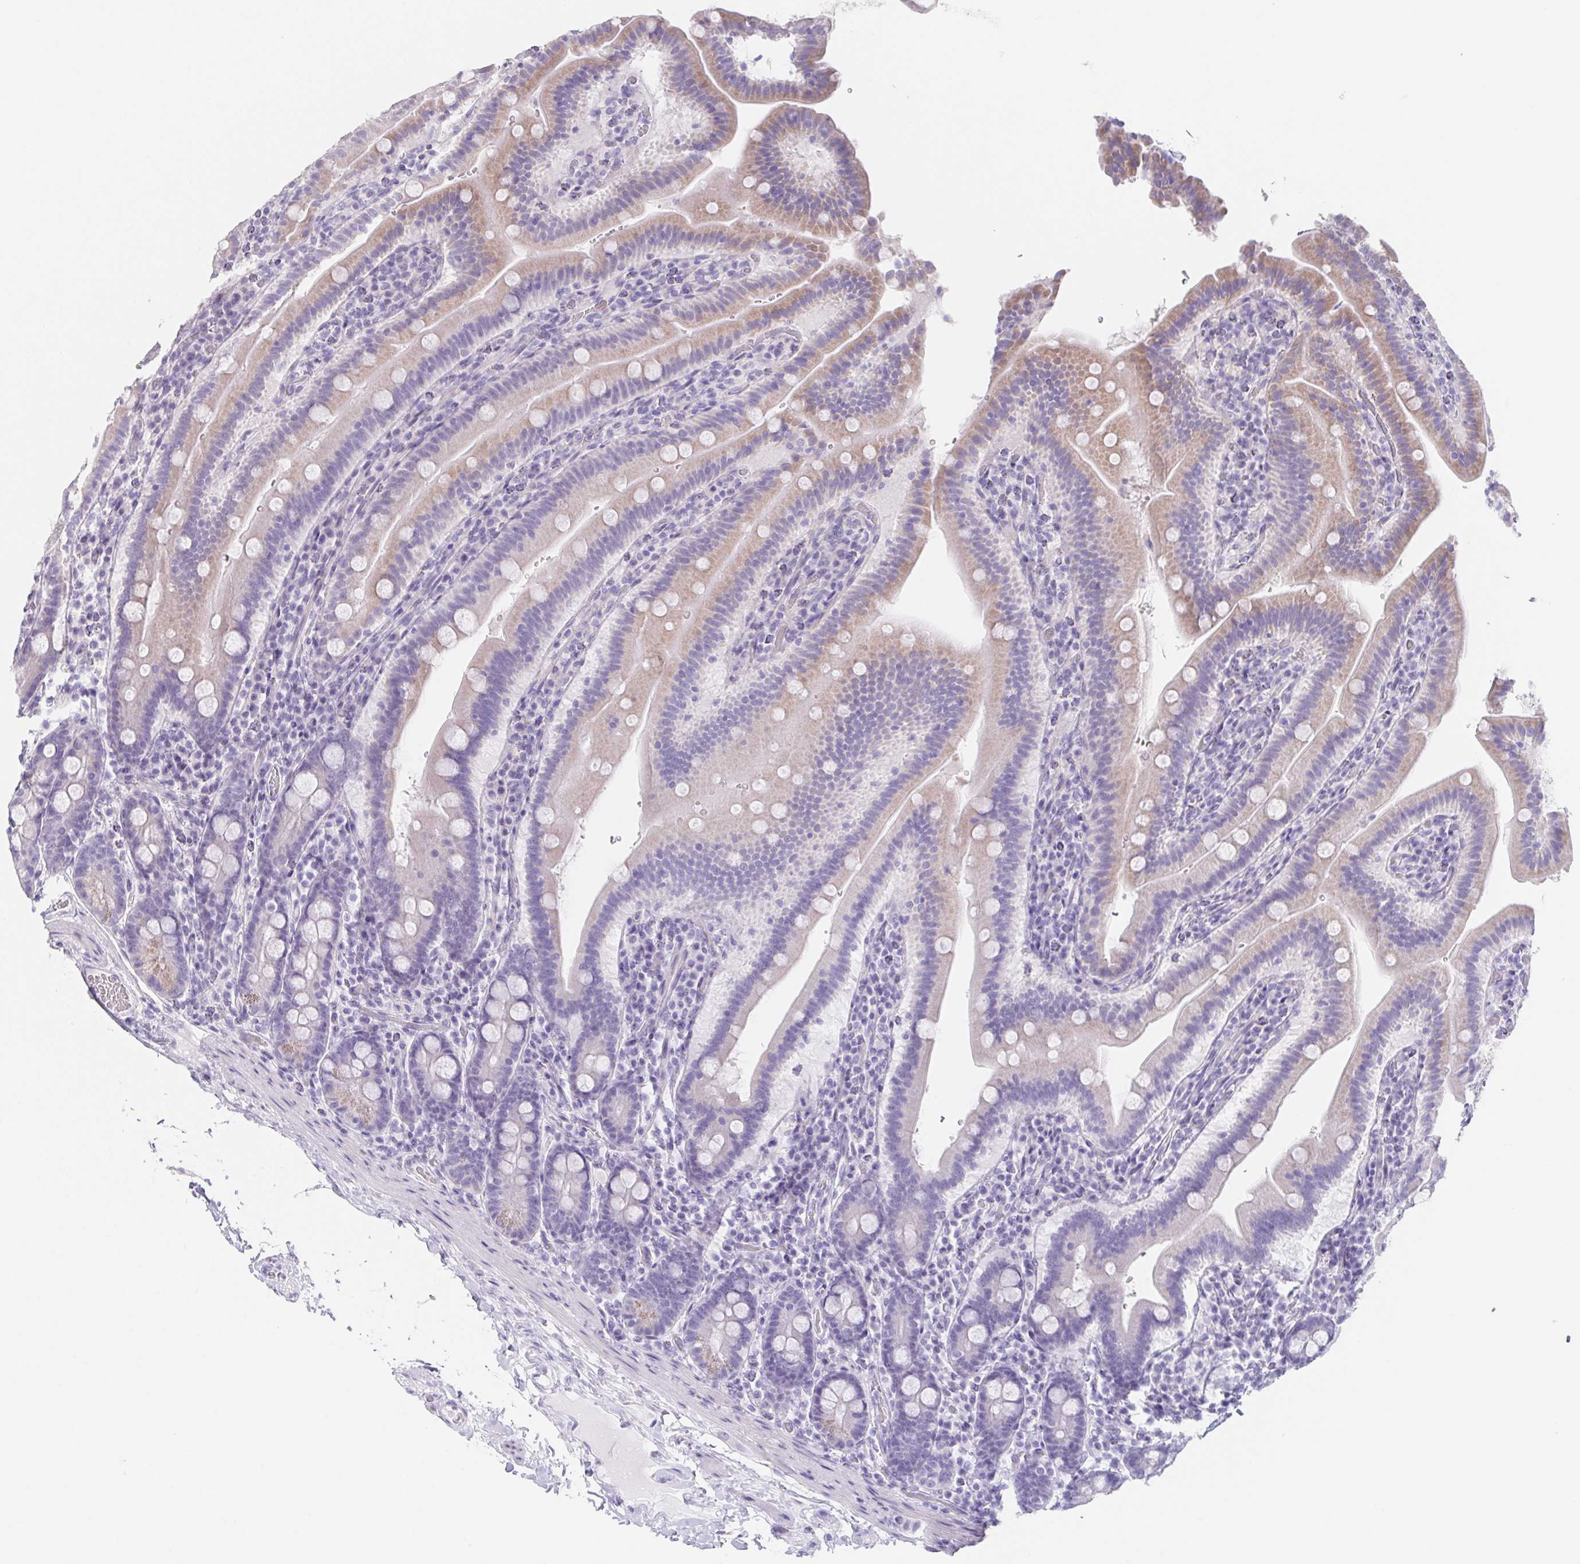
{"staining": {"intensity": "weak", "quantity": "25%-75%", "location": "cytoplasmic/membranous"}, "tissue": "small intestine", "cell_type": "Glandular cells", "image_type": "normal", "snomed": [{"axis": "morphology", "description": "Normal tissue, NOS"}, {"axis": "topography", "description": "Small intestine"}], "caption": "Immunohistochemistry (IHC) staining of normal small intestine, which reveals low levels of weak cytoplasmic/membranous staining in about 25%-75% of glandular cells indicating weak cytoplasmic/membranous protein expression. The staining was performed using DAB (3,3'-diaminobenzidine) (brown) for protein detection and nuclei were counterstained in hematoxylin (blue).", "gene": "HDGFL1", "patient": {"sex": "male", "age": 26}}